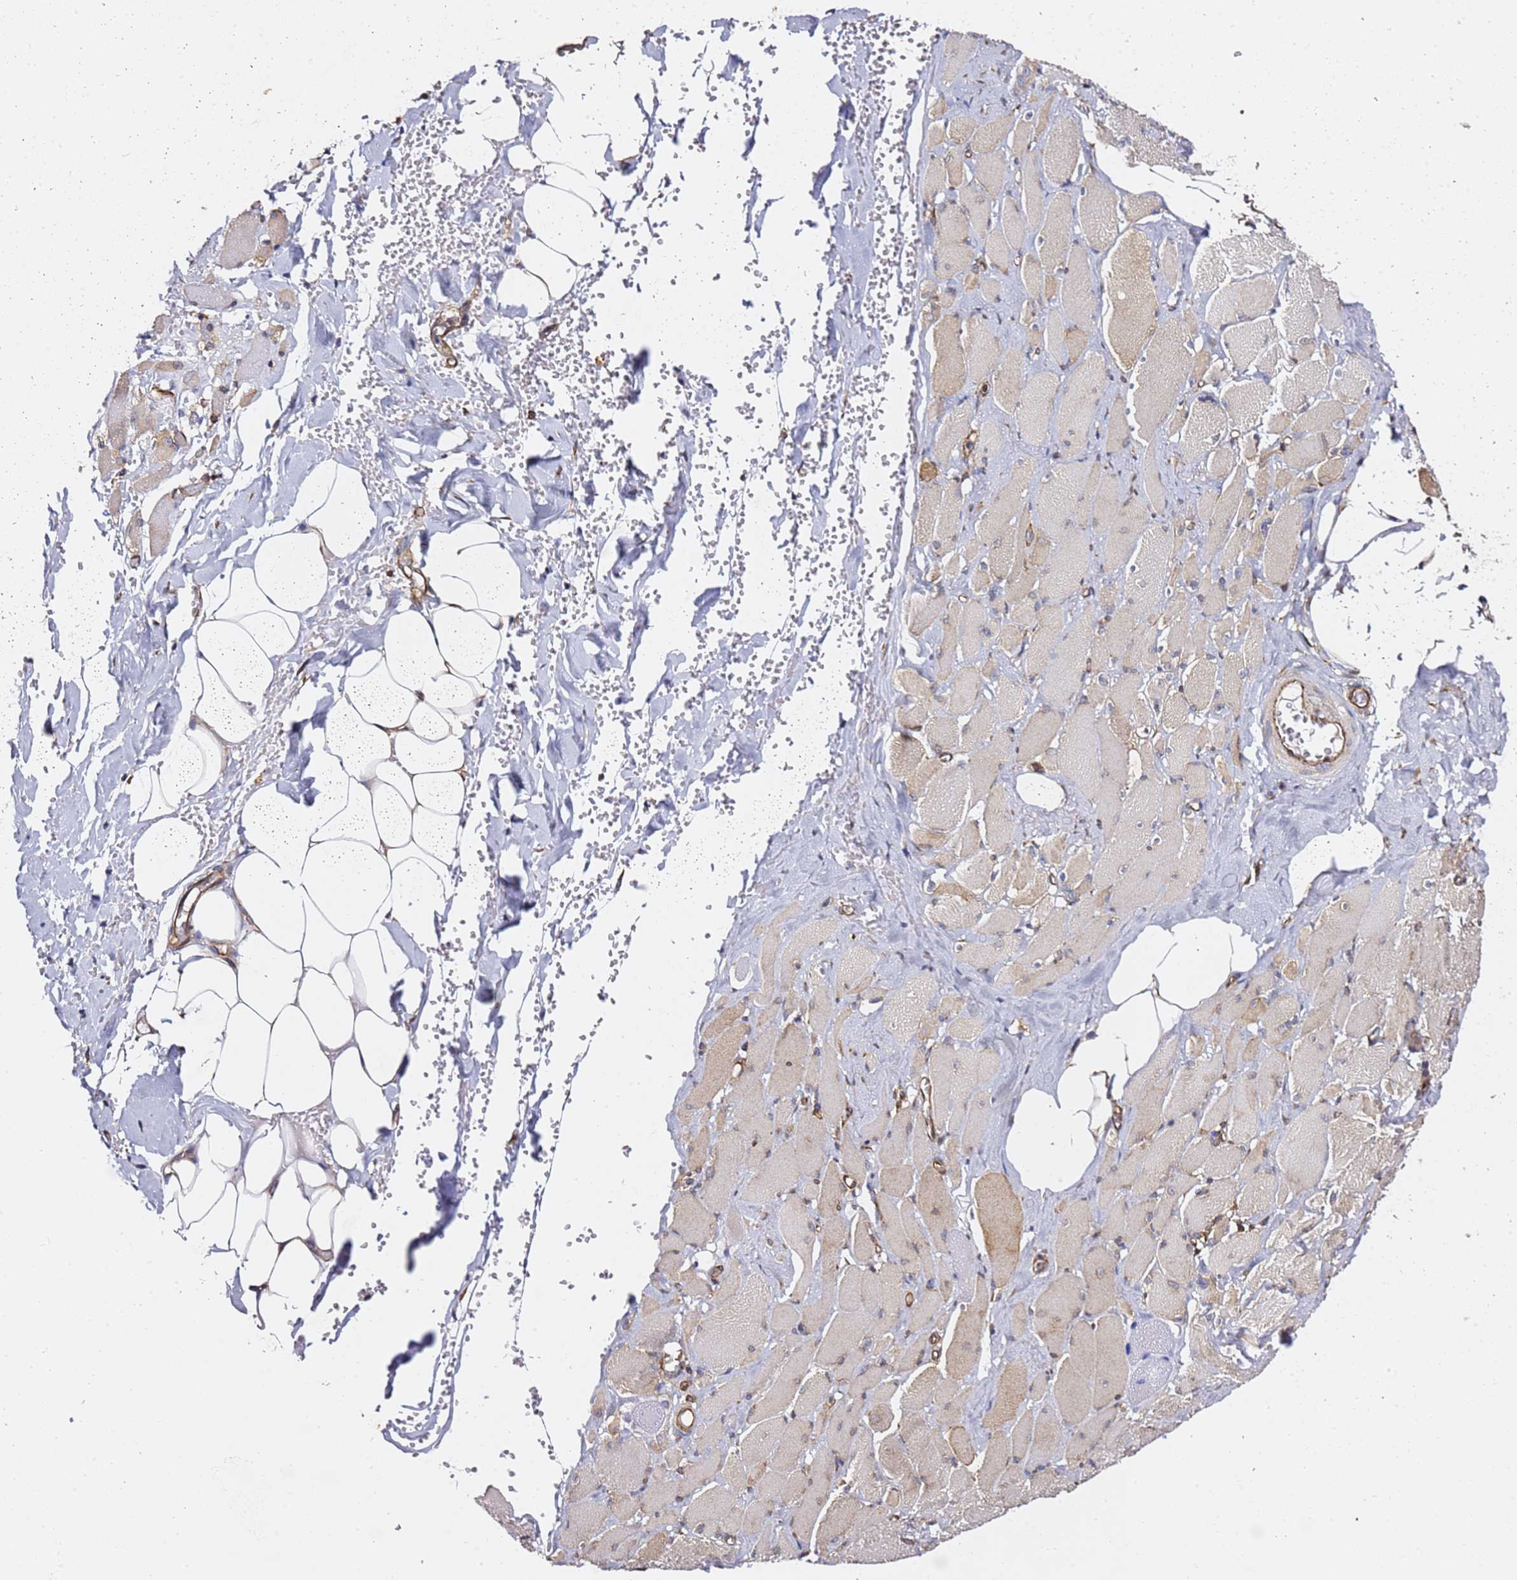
{"staining": {"intensity": "weak", "quantity": "<25%", "location": "cytoplasmic/membranous"}, "tissue": "skeletal muscle", "cell_type": "Myocytes", "image_type": "normal", "snomed": [{"axis": "morphology", "description": "Normal tissue, NOS"}, {"axis": "morphology", "description": "Basal cell carcinoma"}, {"axis": "topography", "description": "Skeletal muscle"}], "caption": "Immunohistochemistry (IHC) of benign skeletal muscle shows no expression in myocytes.", "gene": "TPST1", "patient": {"sex": "female", "age": 64}}